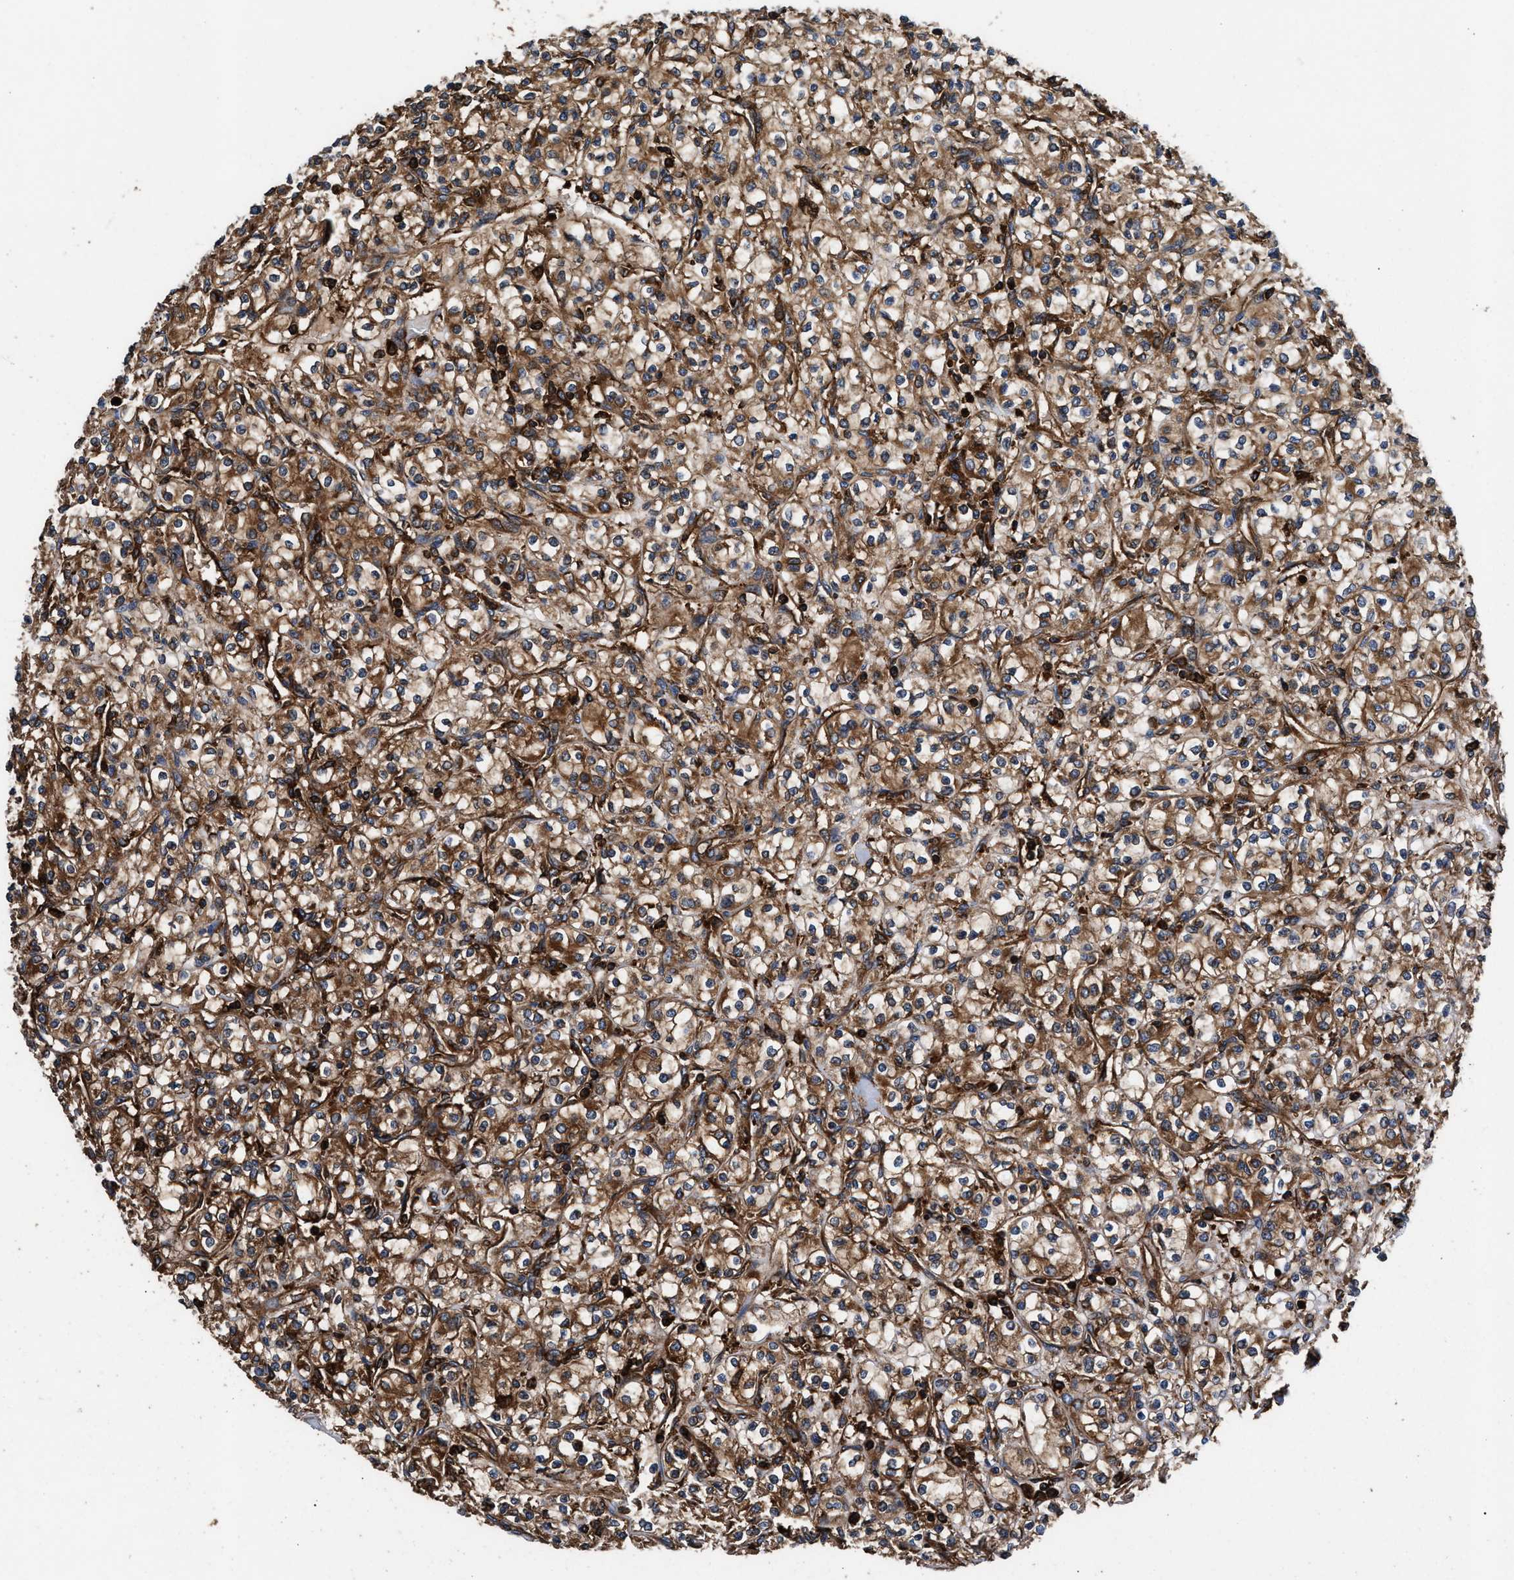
{"staining": {"intensity": "moderate", "quantity": ">75%", "location": "cytoplasmic/membranous"}, "tissue": "renal cancer", "cell_type": "Tumor cells", "image_type": "cancer", "snomed": [{"axis": "morphology", "description": "Adenocarcinoma, NOS"}, {"axis": "topography", "description": "Kidney"}], "caption": "Protein expression analysis of human renal cancer (adenocarcinoma) reveals moderate cytoplasmic/membranous staining in about >75% of tumor cells. Nuclei are stained in blue.", "gene": "KYAT1", "patient": {"sex": "male", "age": 77}}